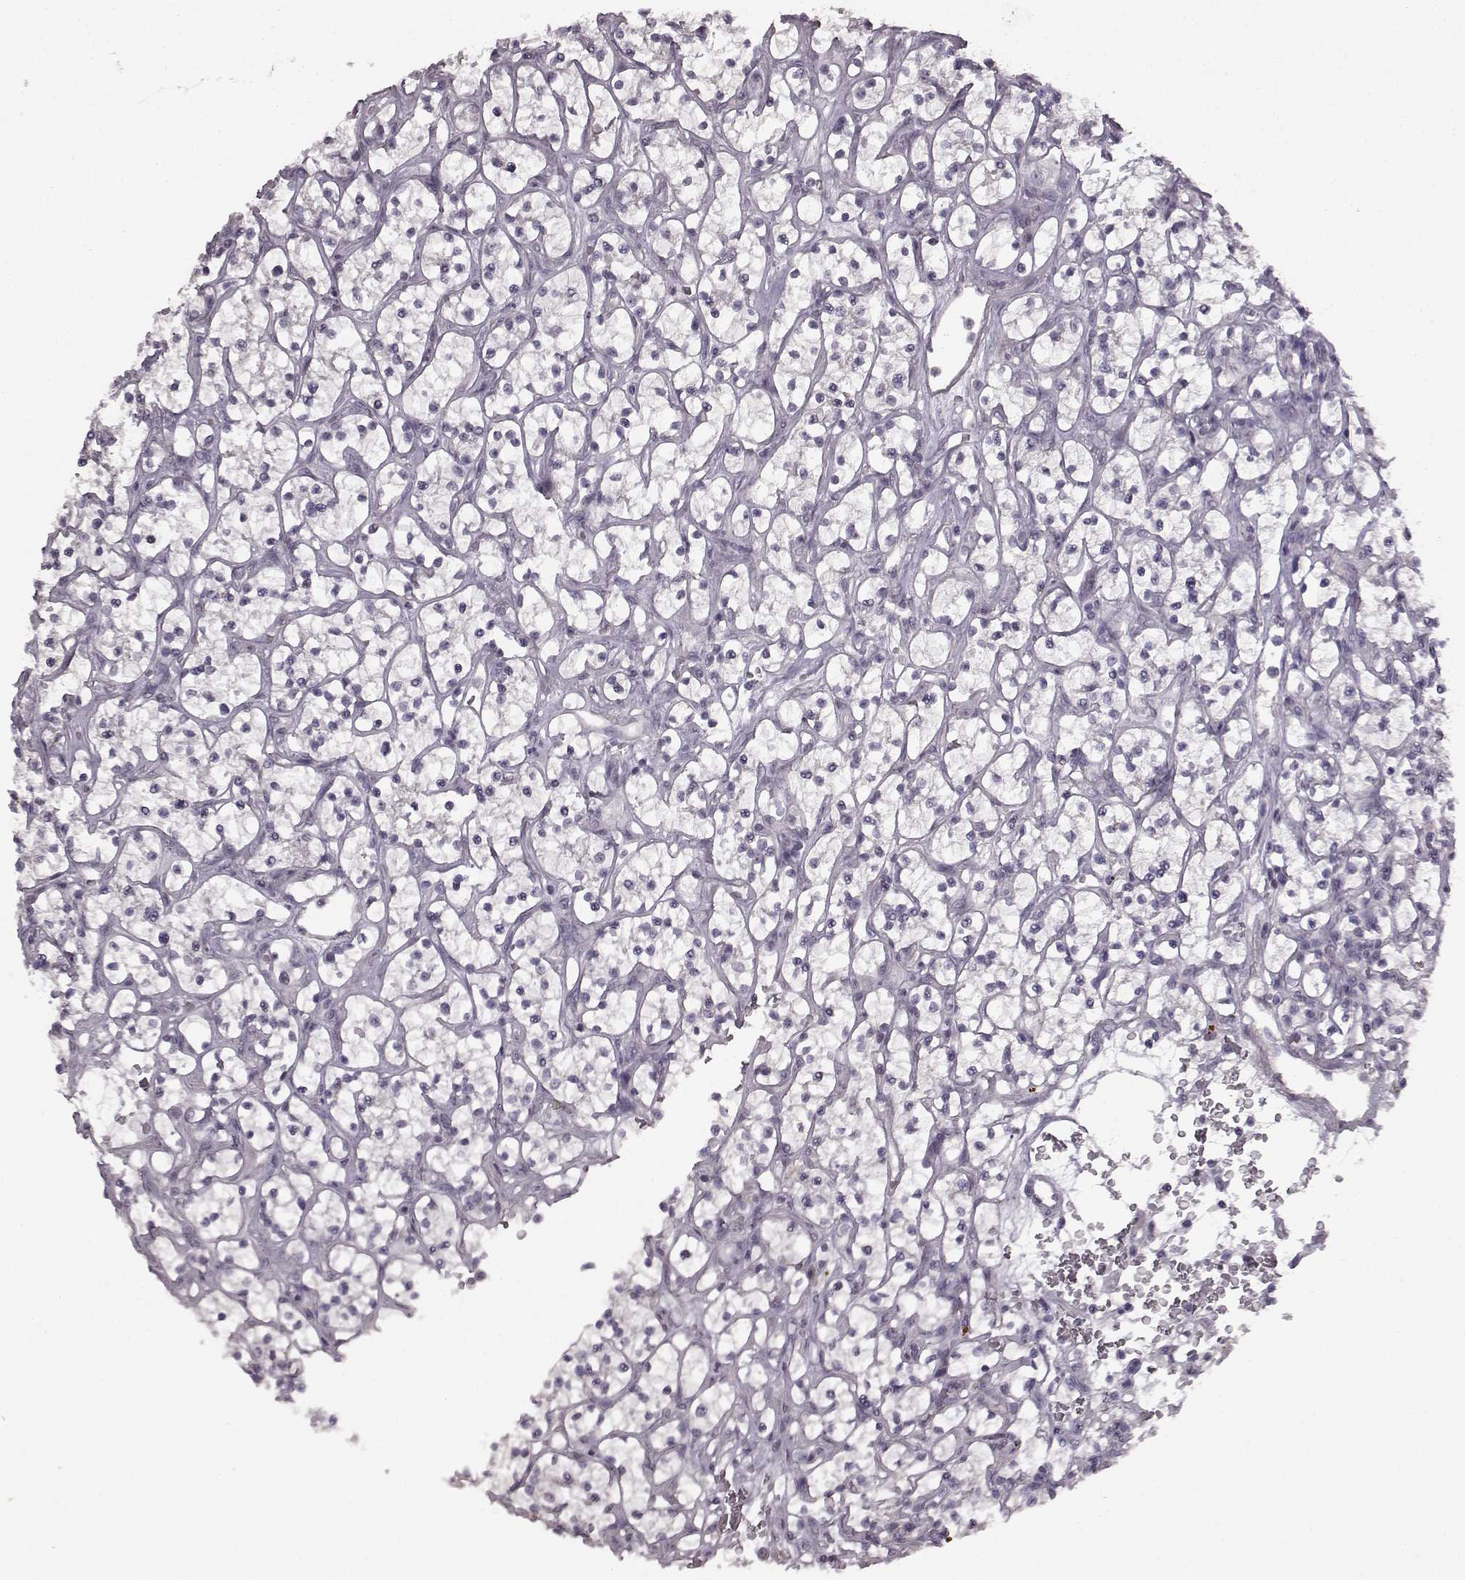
{"staining": {"intensity": "negative", "quantity": "none", "location": "none"}, "tissue": "renal cancer", "cell_type": "Tumor cells", "image_type": "cancer", "snomed": [{"axis": "morphology", "description": "Adenocarcinoma, NOS"}, {"axis": "topography", "description": "Kidney"}], "caption": "Renal cancer was stained to show a protein in brown. There is no significant staining in tumor cells.", "gene": "LHB", "patient": {"sex": "female", "age": 64}}